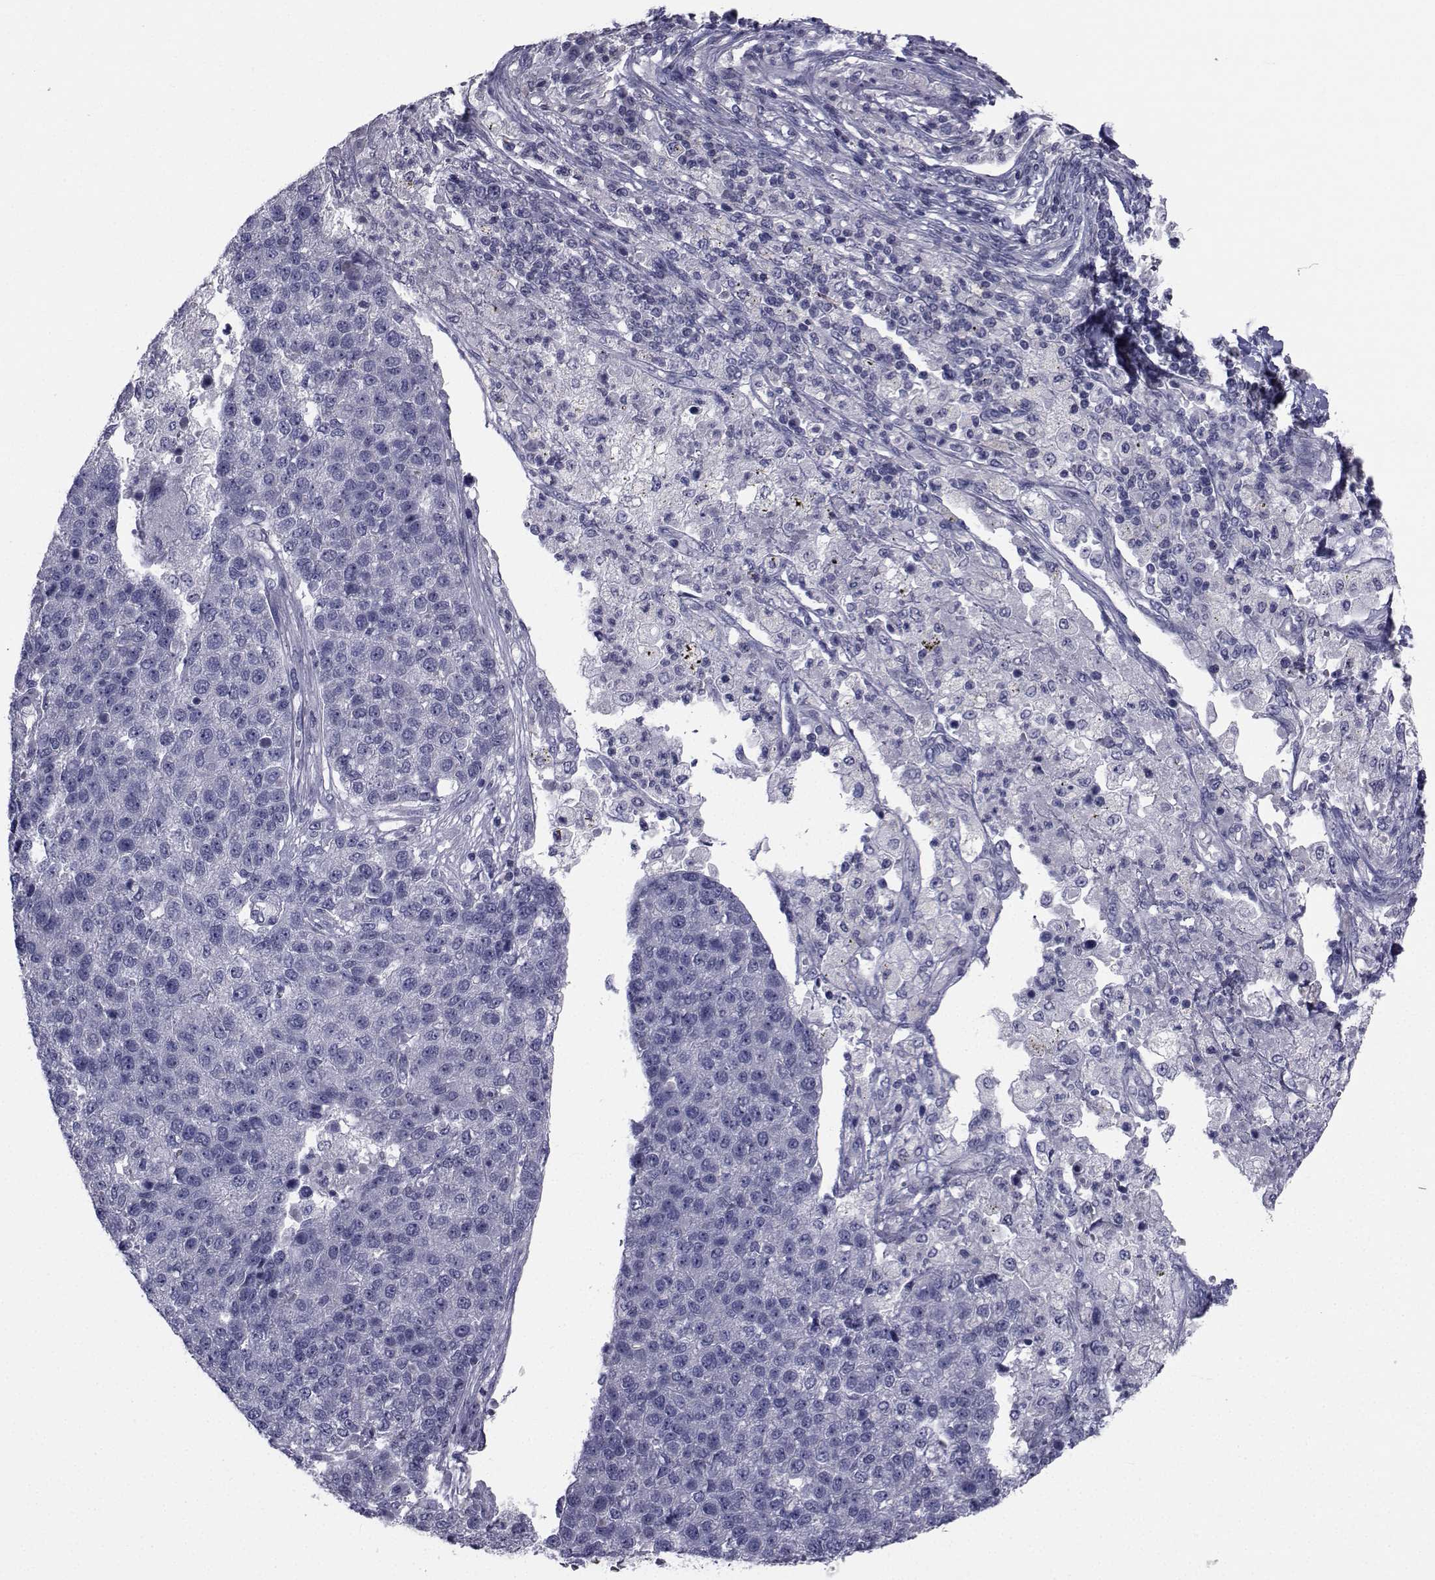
{"staining": {"intensity": "negative", "quantity": "none", "location": "none"}, "tissue": "pancreatic cancer", "cell_type": "Tumor cells", "image_type": "cancer", "snomed": [{"axis": "morphology", "description": "Adenocarcinoma, NOS"}, {"axis": "topography", "description": "Pancreas"}], "caption": "High power microscopy photomicrograph of an immunohistochemistry (IHC) image of pancreatic cancer, revealing no significant positivity in tumor cells.", "gene": "CHRNA1", "patient": {"sex": "female", "age": 61}}